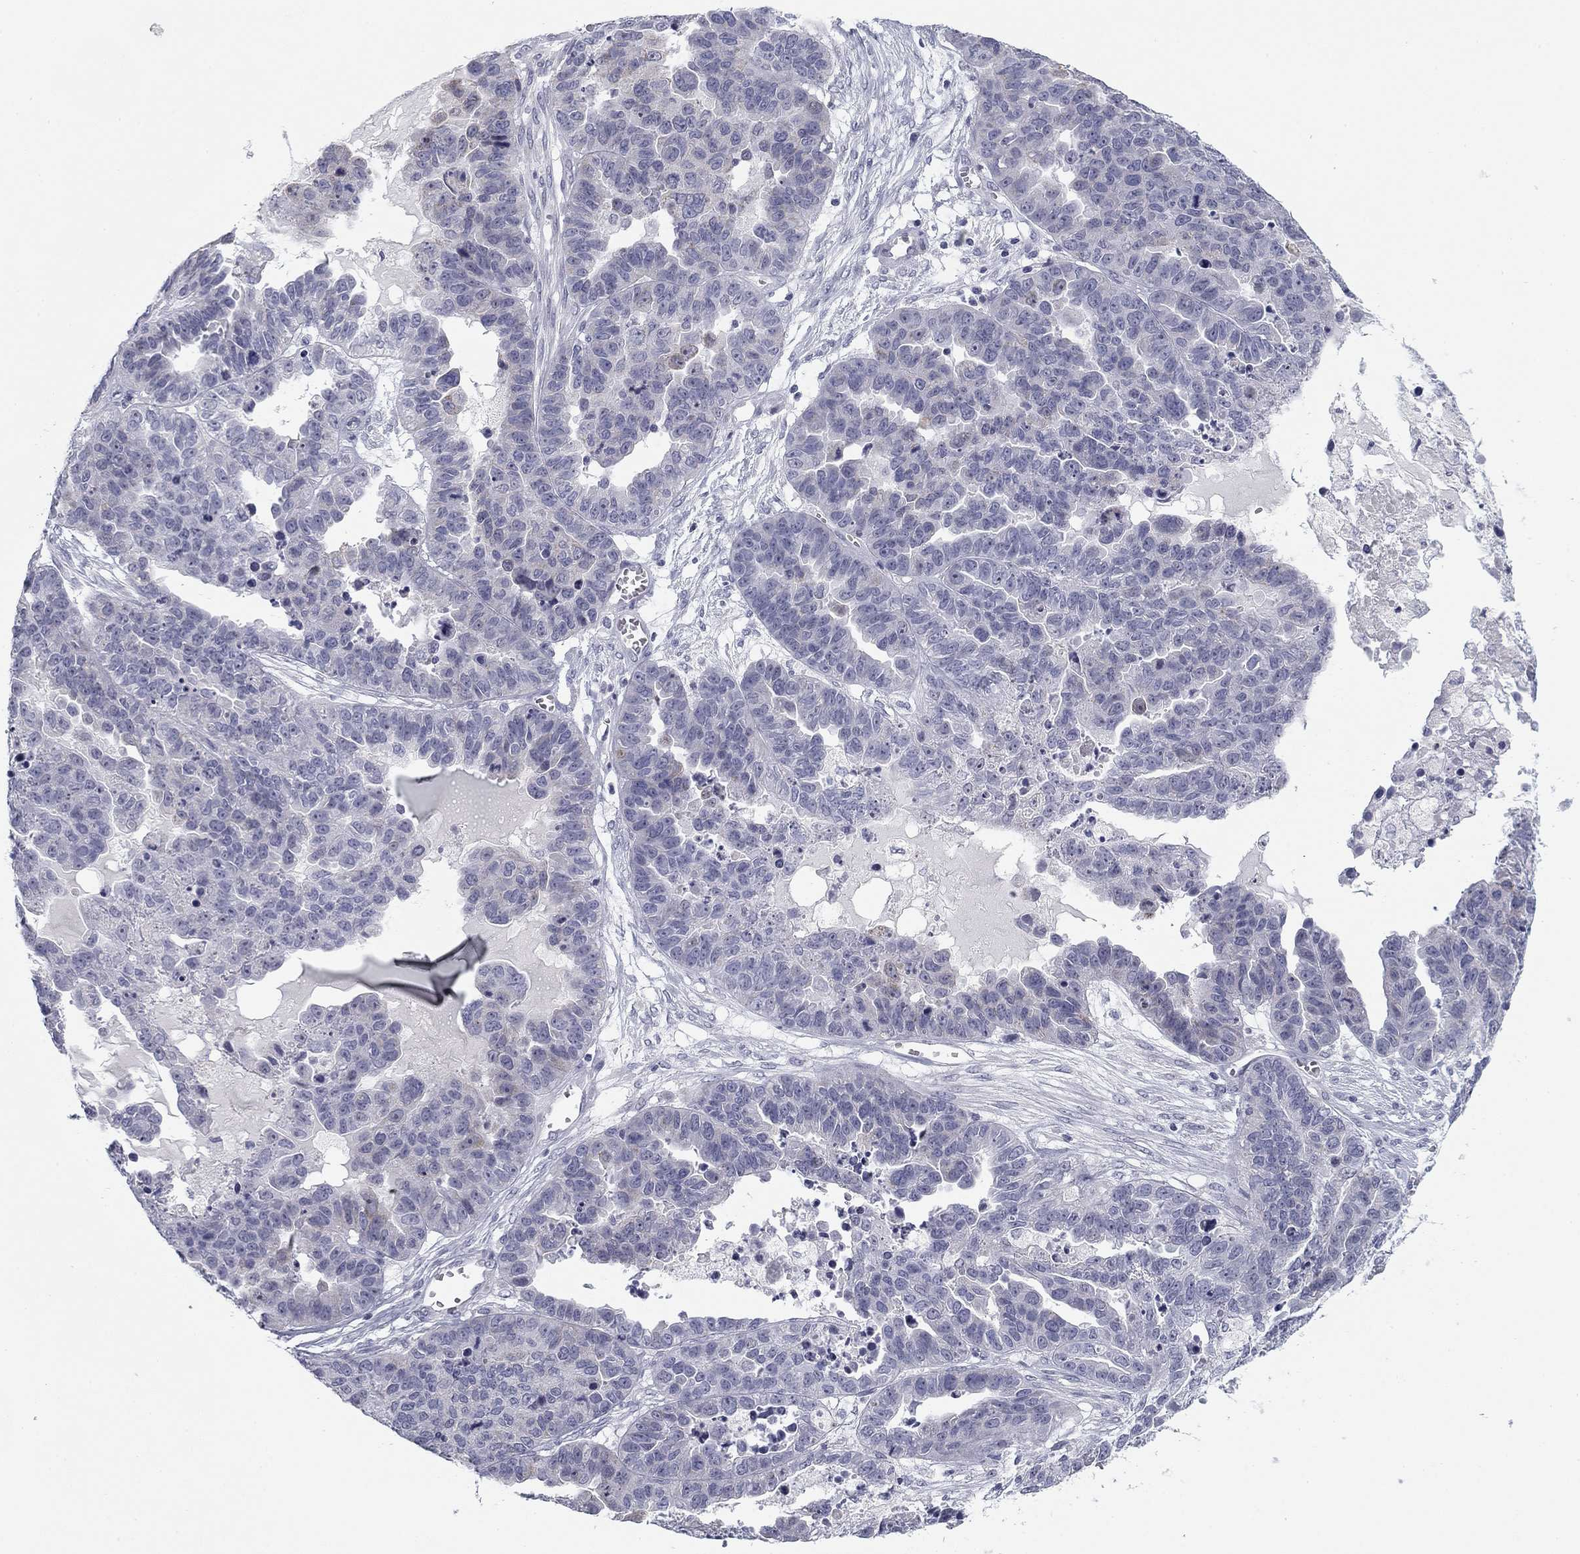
{"staining": {"intensity": "negative", "quantity": "none", "location": "none"}, "tissue": "ovarian cancer", "cell_type": "Tumor cells", "image_type": "cancer", "snomed": [{"axis": "morphology", "description": "Cystadenocarcinoma, serous, NOS"}, {"axis": "topography", "description": "Ovary"}], "caption": "Immunohistochemical staining of human ovarian cancer (serous cystadenocarcinoma) exhibits no significant staining in tumor cells. The staining was performed using DAB to visualize the protein expression in brown, while the nuclei were stained in blue with hematoxylin (Magnification: 20x).", "gene": "PRPH", "patient": {"sex": "female", "age": 87}}